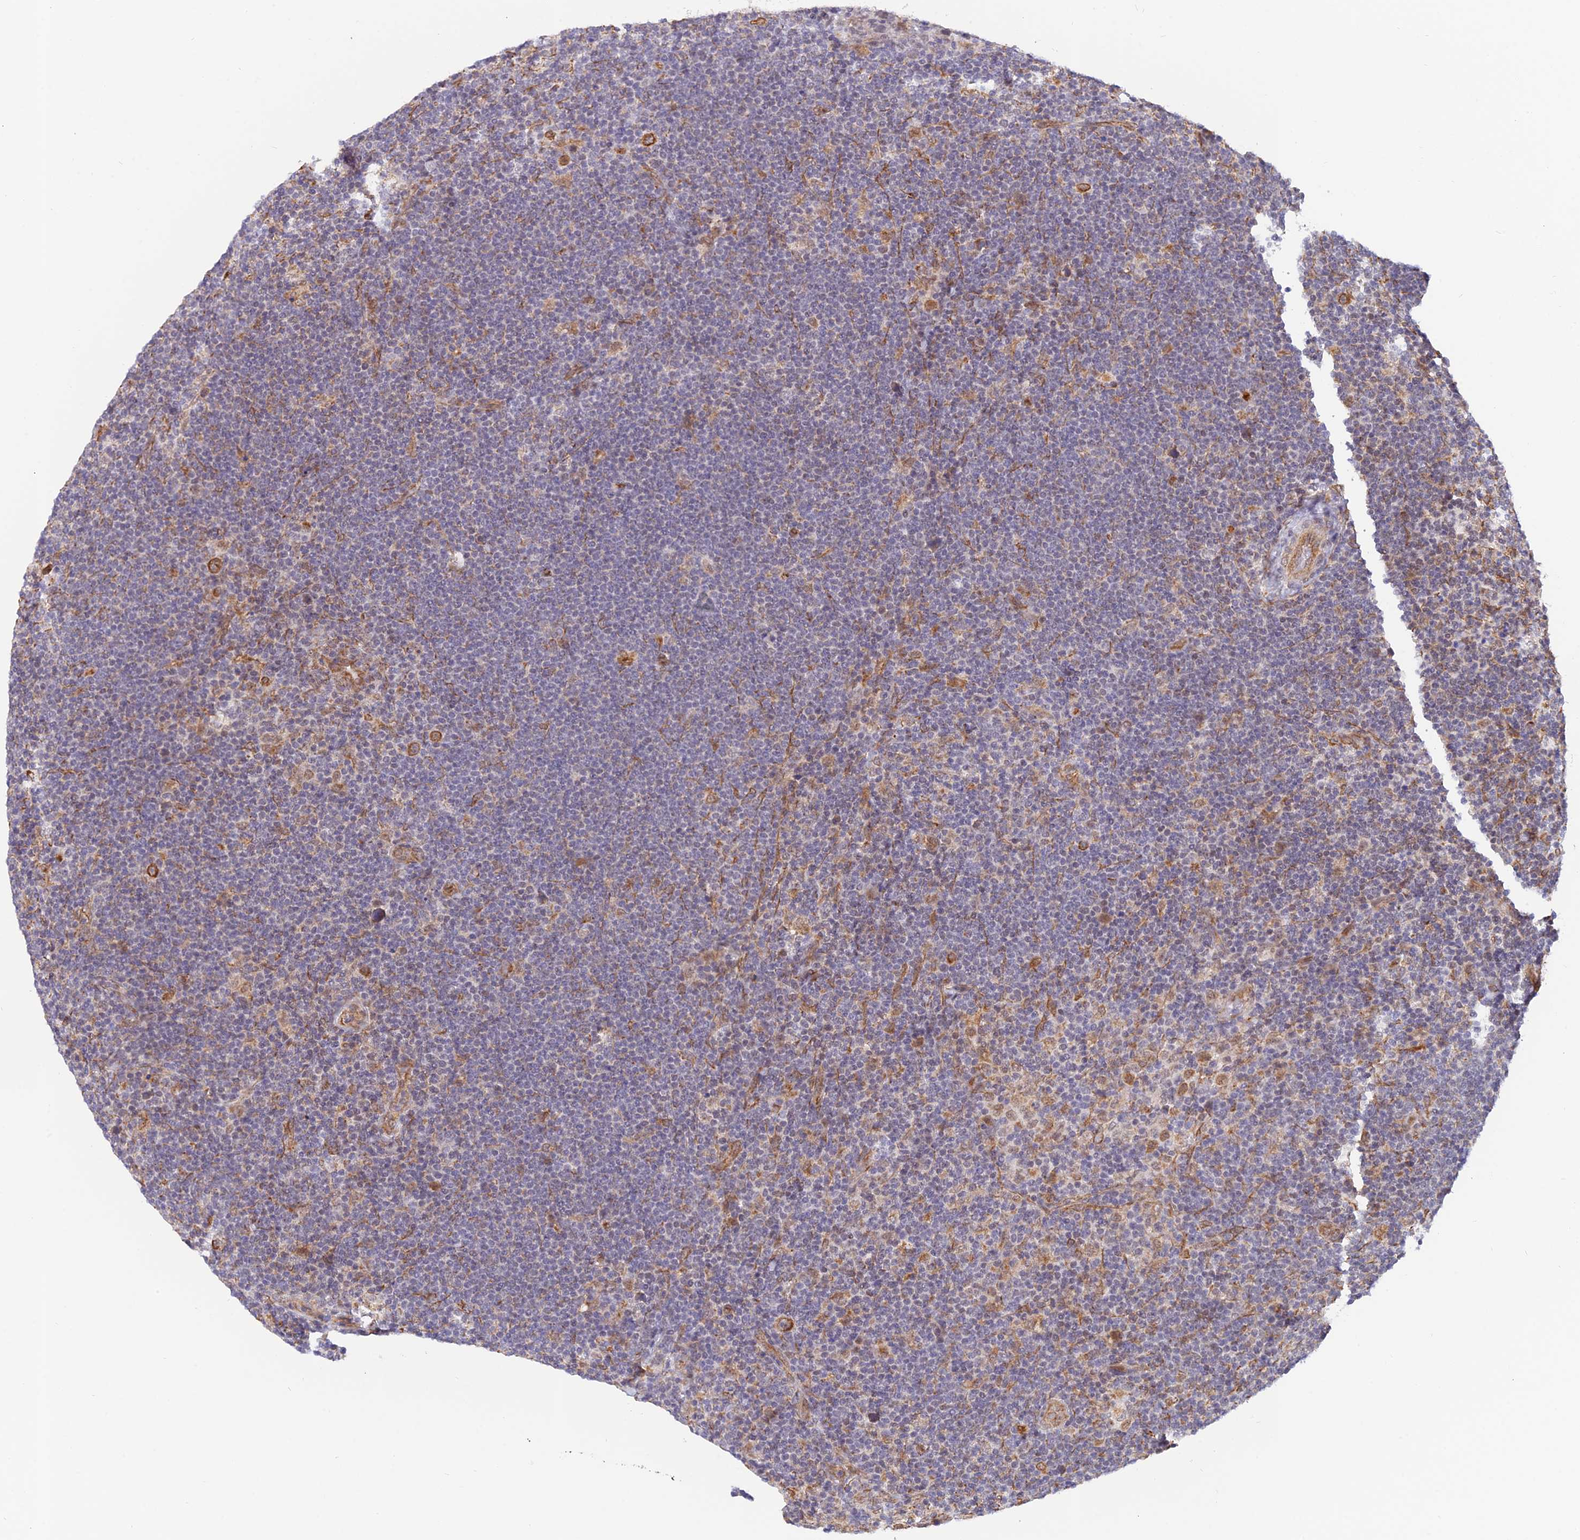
{"staining": {"intensity": "strong", "quantity": ">75%", "location": "cytoplasmic/membranous"}, "tissue": "lymphoma", "cell_type": "Tumor cells", "image_type": "cancer", "snomed": [{"axis": "morphology", "description": "Hodgkin's disease, NOS"}, {"axis": "topography", "description": "Lymph node"}], "caption": "Immunohistochemistry (IHC) photomicrograph of lymphoma stained for a protein (brown), which exhibits high levels of strong cytoplasmic/membranous positivity in about >75% of tumor cells.", "gene": "PAGR1", "patient": {"sex": "female", "age": 57}}